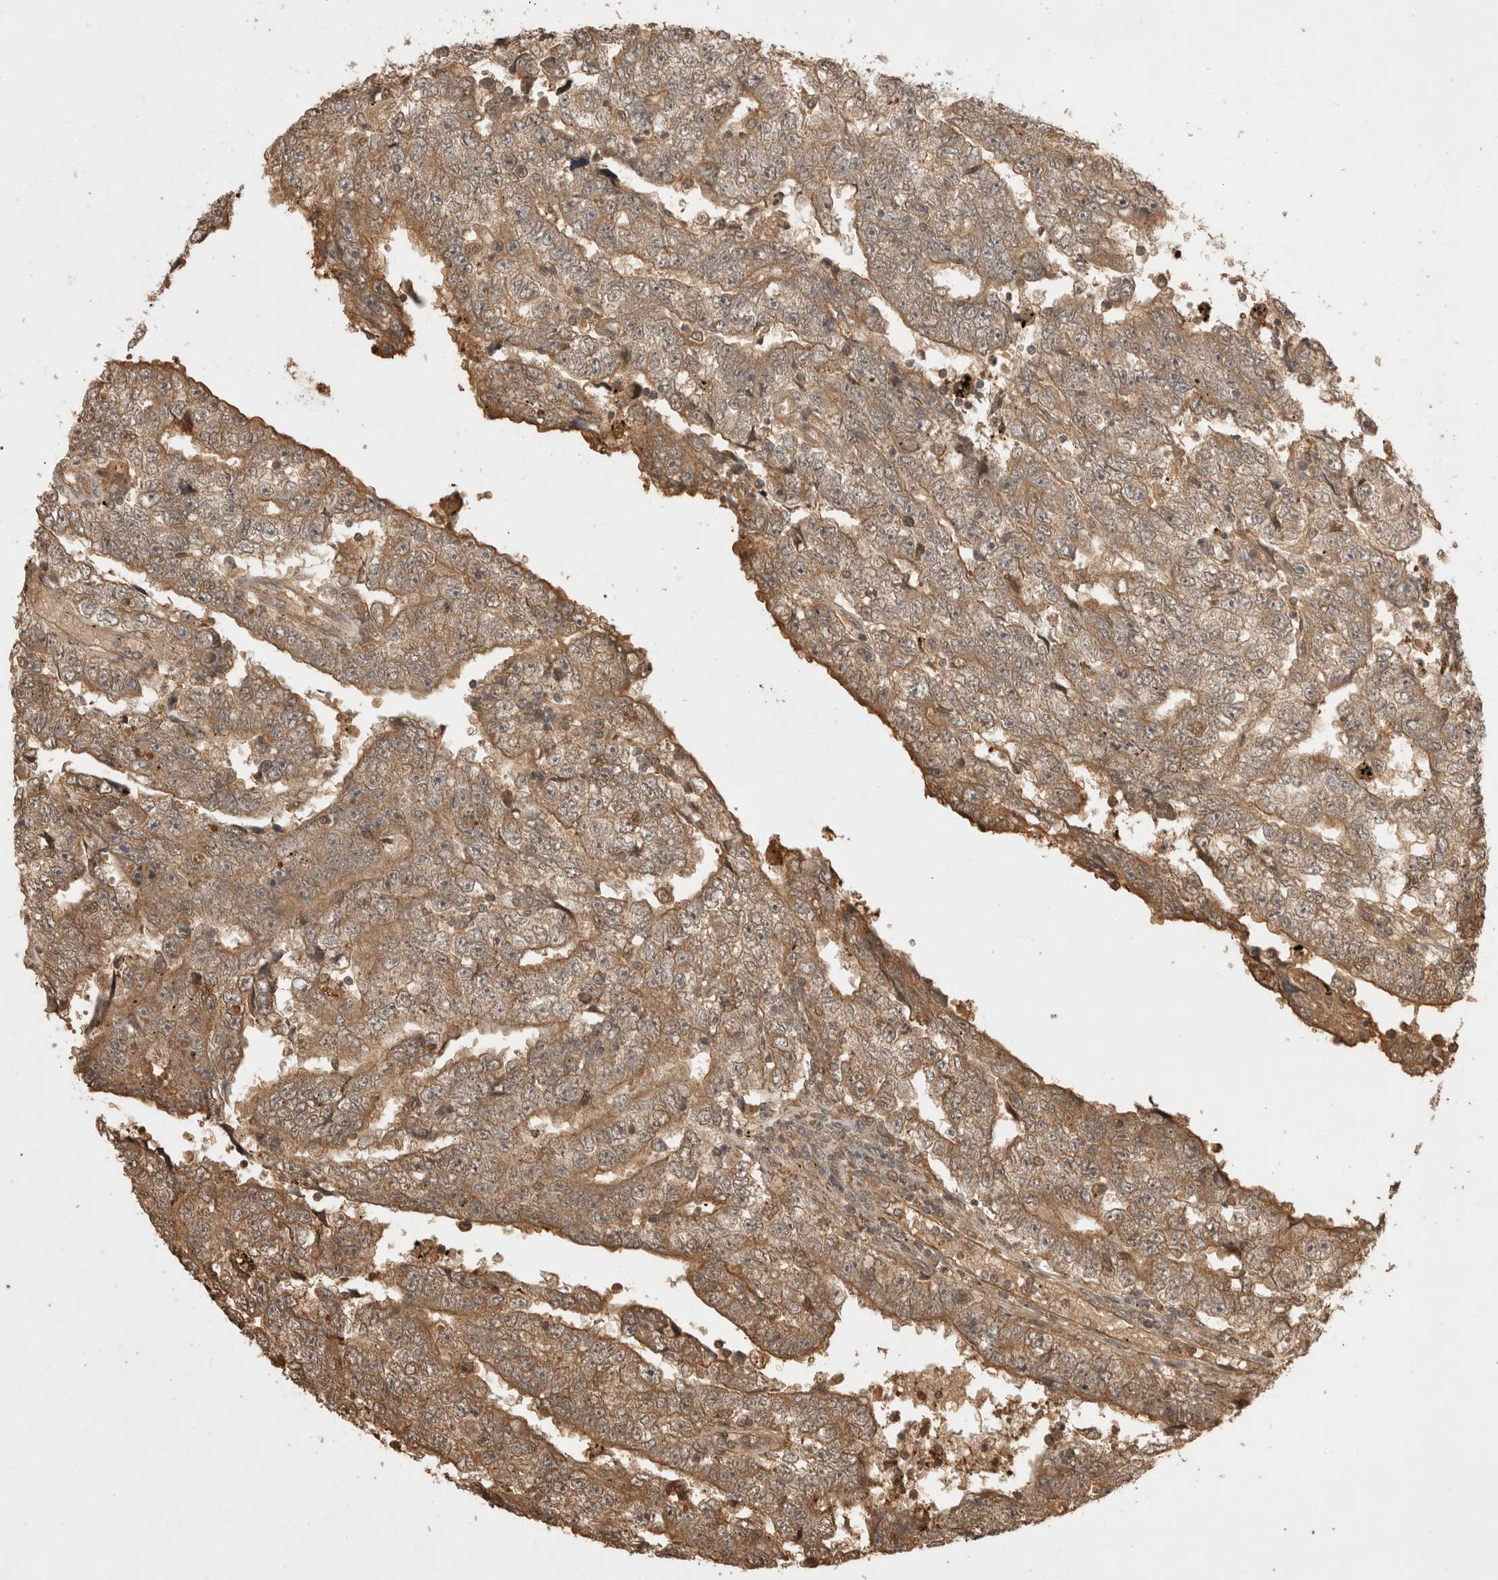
{"staining": {"intensity": "moderate", "quantity": ">75%", "location": "cytoplasmic/membranous"}, "tissue": "testis cancer", "cell_type": "Tumor cells", "image_type": "cancer", "snomed": [{"axis": "morphology", "description": "Carcinoma, Embryonal, NOS"}, {"axis": "topography", "description": "Testis"}], "caption": "Embryonal carcinoma (testis) stained for a protein (brown) exhibits moderate cytoplasmic/membranous positive positivity in about >75% of tumor cells.", "gene": "PRMT3", "patient": {"sex": "male", "age": 25}}